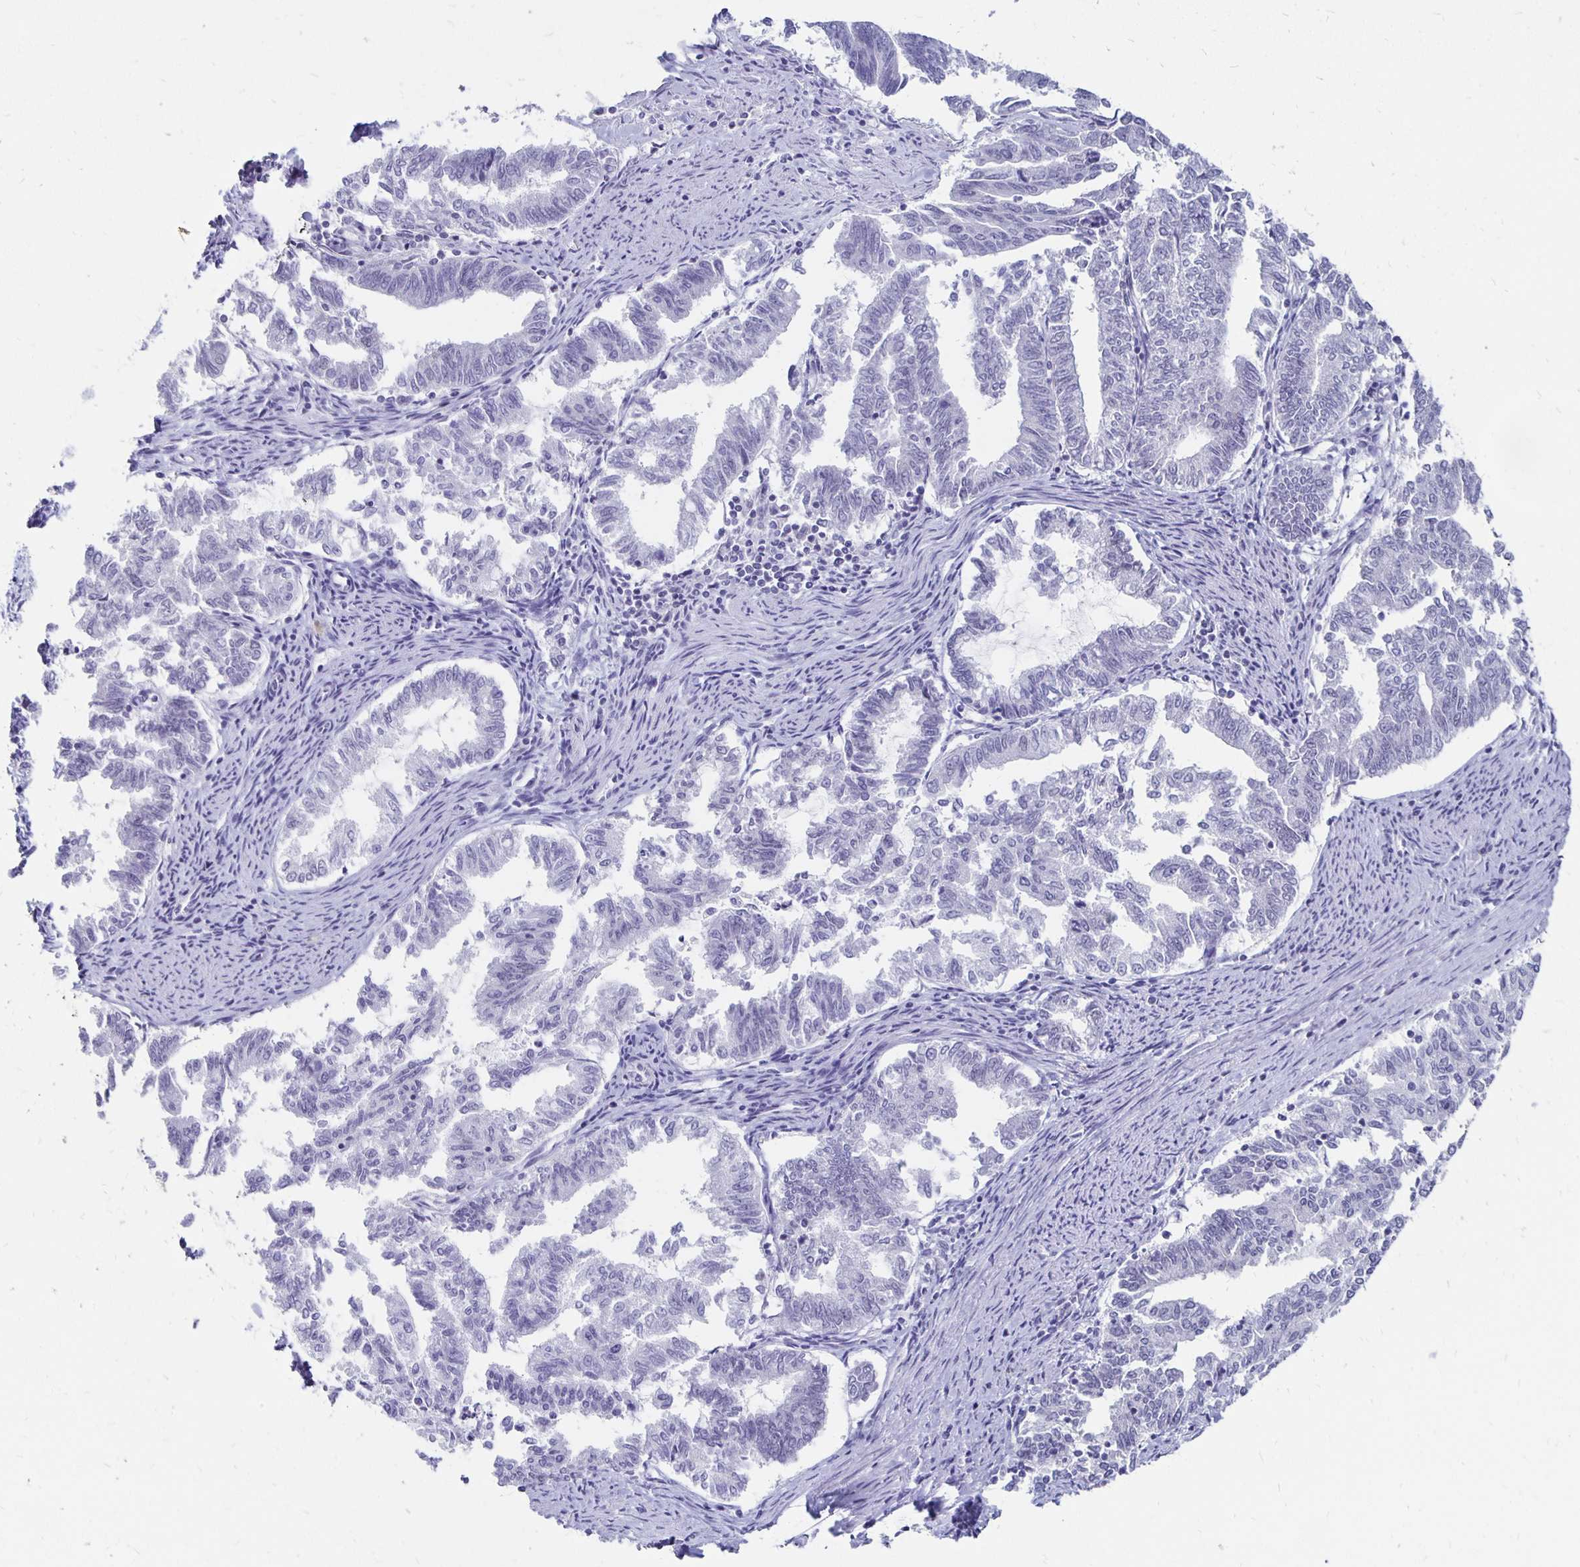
{"staining": {"intensity": "negative", "quantity": "none", "location": "none"}, "tissue": "endometrial cancer", "cell_type": "Tumor cells", "image_type": "cancer", "snomed": [{"axis": "morphology", "description": "Adenocarcinoma, NOS"}, {"axis": "topography", "description": "Endometrium"}], "caption": "DAB immunohistochemical staining of adenocarcinoma (endometrial) shows no significant staining in tumor cells.", "gene": "SYT2", "patient": {"sex": "female", "age": 79}}